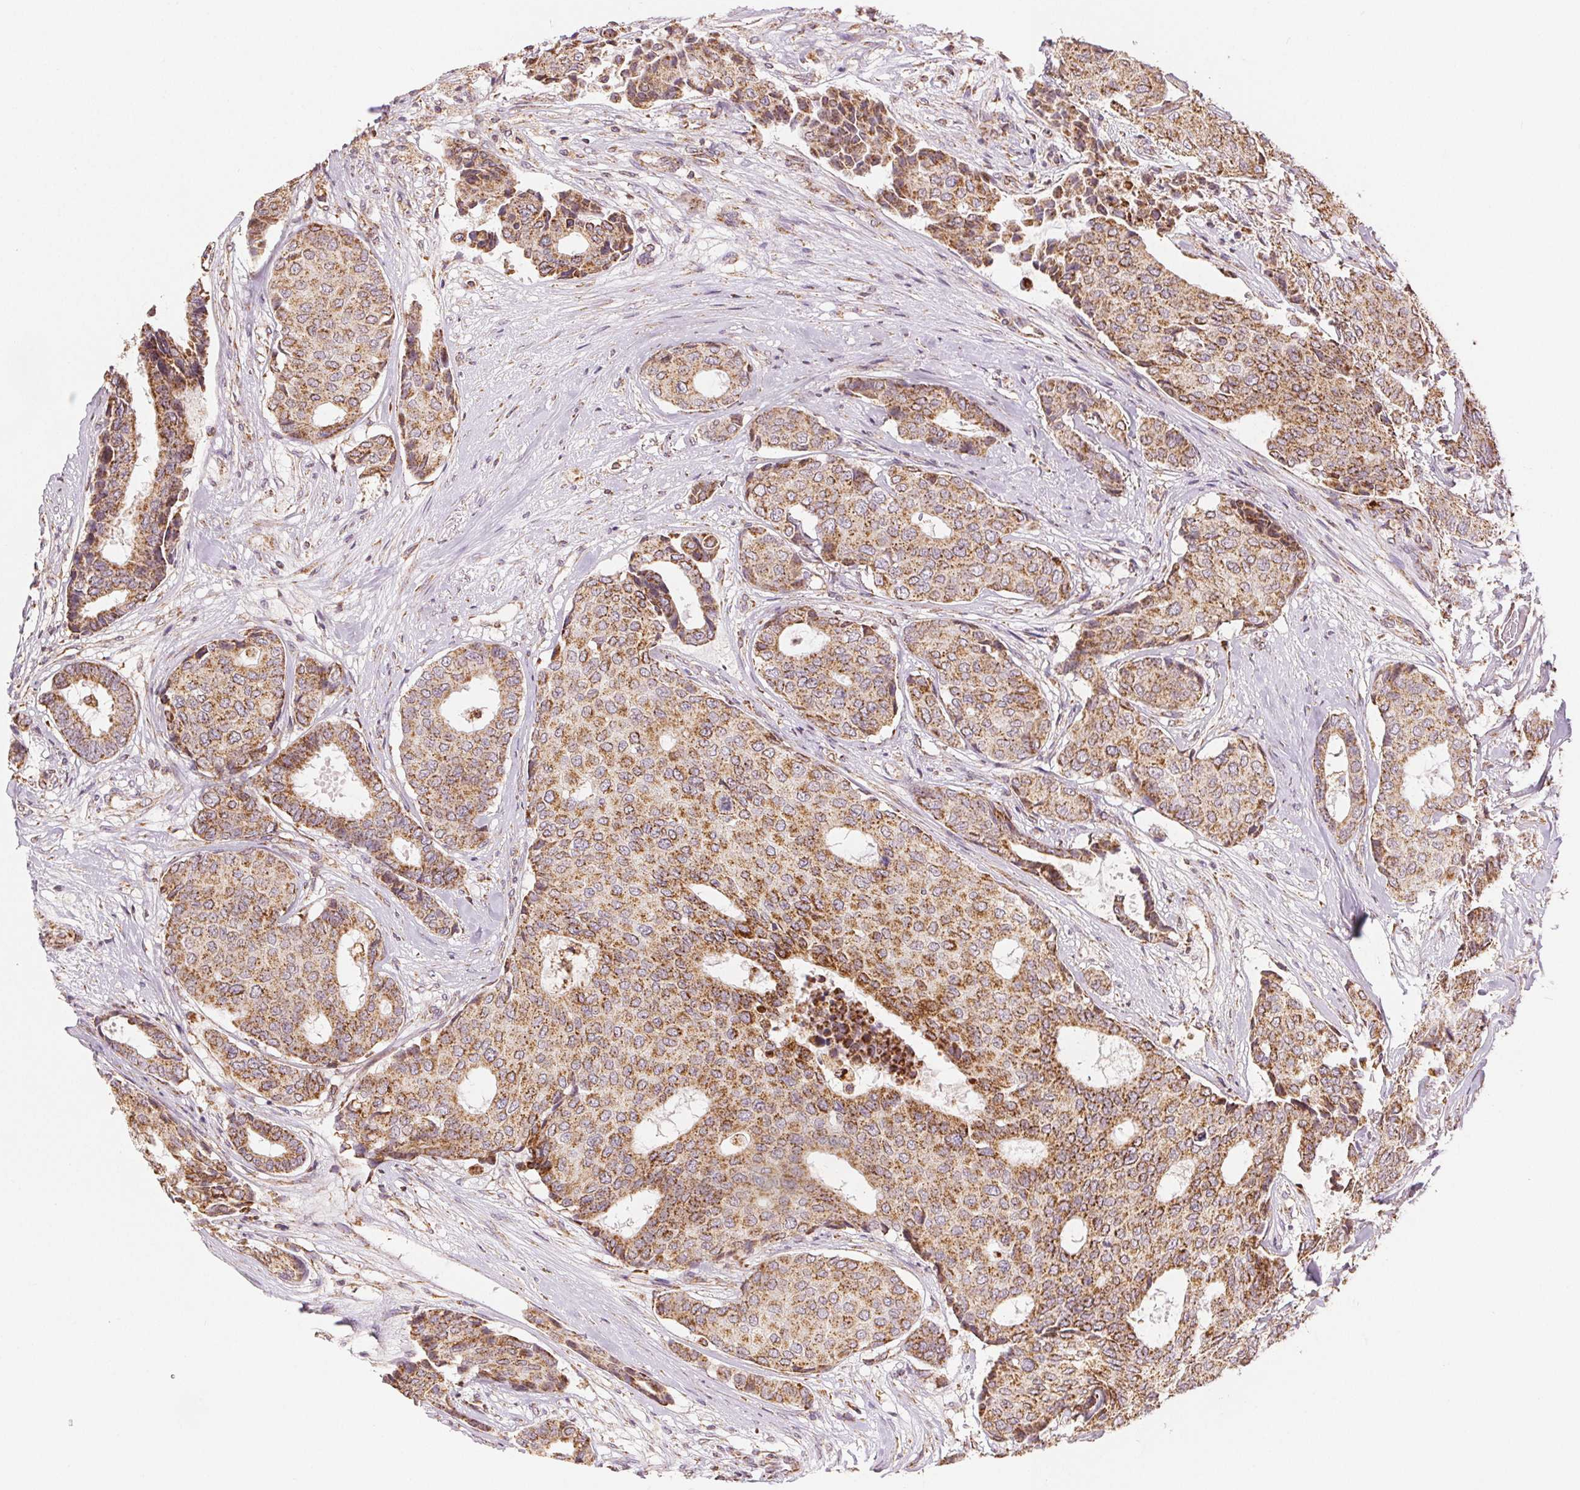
{"staining": {"intensity": "moderate", "quantity": ">75%", "location": "cytoplasmic/membranous"}, "tissue": "breast cancer", "cell_type": "Tumor cells", "image_type": "cancer", "snomed": [{"axis": "morphology", "description": "Duct carcinoma"}, {"axis": "topography", "description": "Breast"}], "caption": "This is a photomicrograph of immunohistochemistry staining of breast cancer (intraductal carcinoma), which shows moderate expression in the cytoplasmic/membranous of tumor cells.", "gene": "SDHB", "patient": {"sex": "female", "age": 75}}